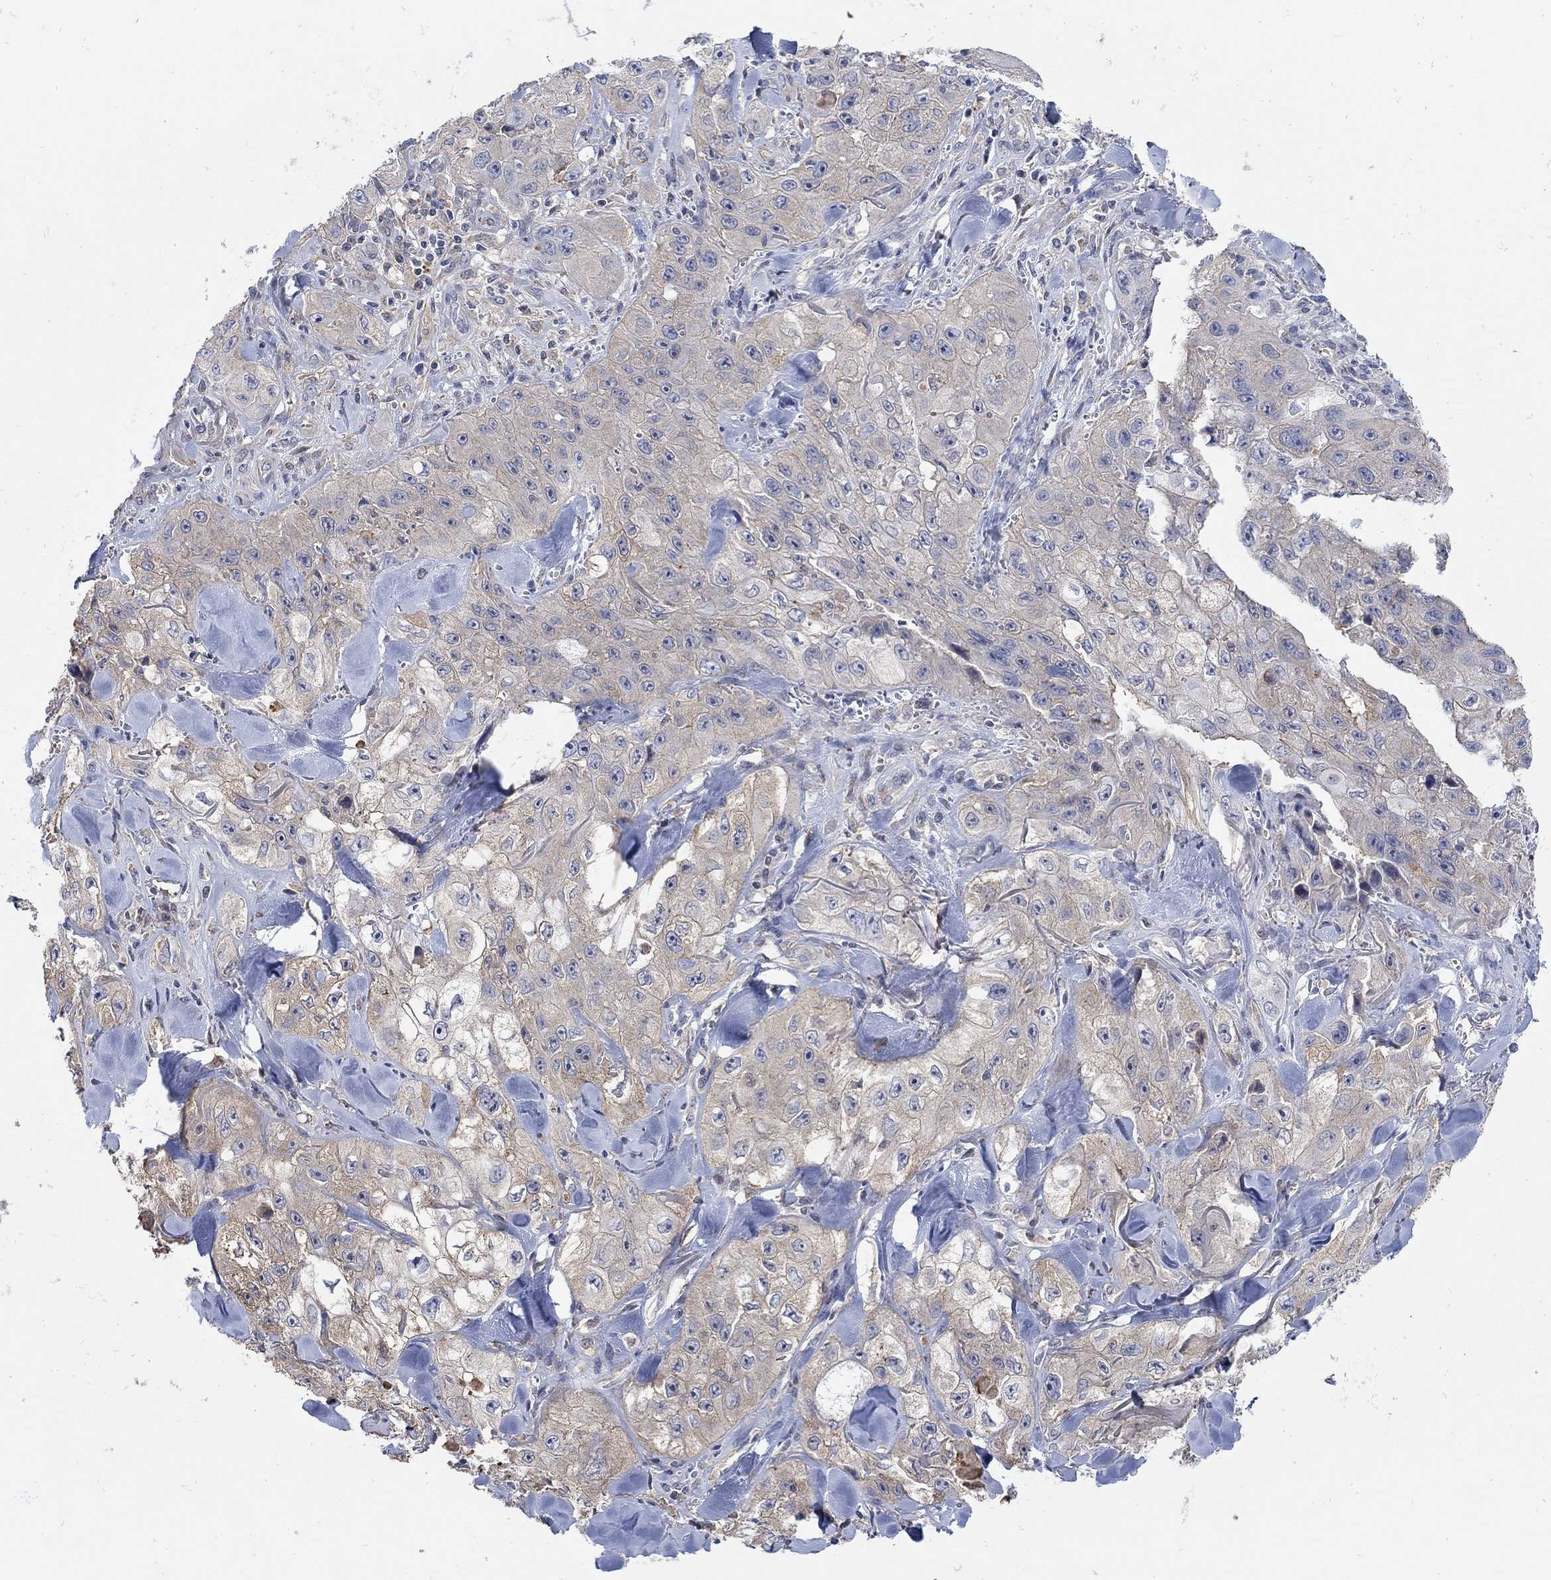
{"staining": {"intensity": "weak", "quantity": "<25%", "location": "cytoplasmic/membranous"}, "tissue": "skin cancer", "cell_type": "Tumor cells", "image_type": "cancer", "snomed": [{"axis": "morphology", "description": "Squamous cell carcinoma, NOS"}, {"axis": "topography", "description": "Skin"}, {"axis": "topography", "description": "Subcutis"}], "caption": "This histopathology image is of skin cancer (squamous cell carcinoma) stained with immunohistochemistry to label a protein in brown with the nuclei are counter-stained blue. There is no staining in tumor cells.", "gene": "TEKT3", "patient": {"sex": "male", "age": 73}}